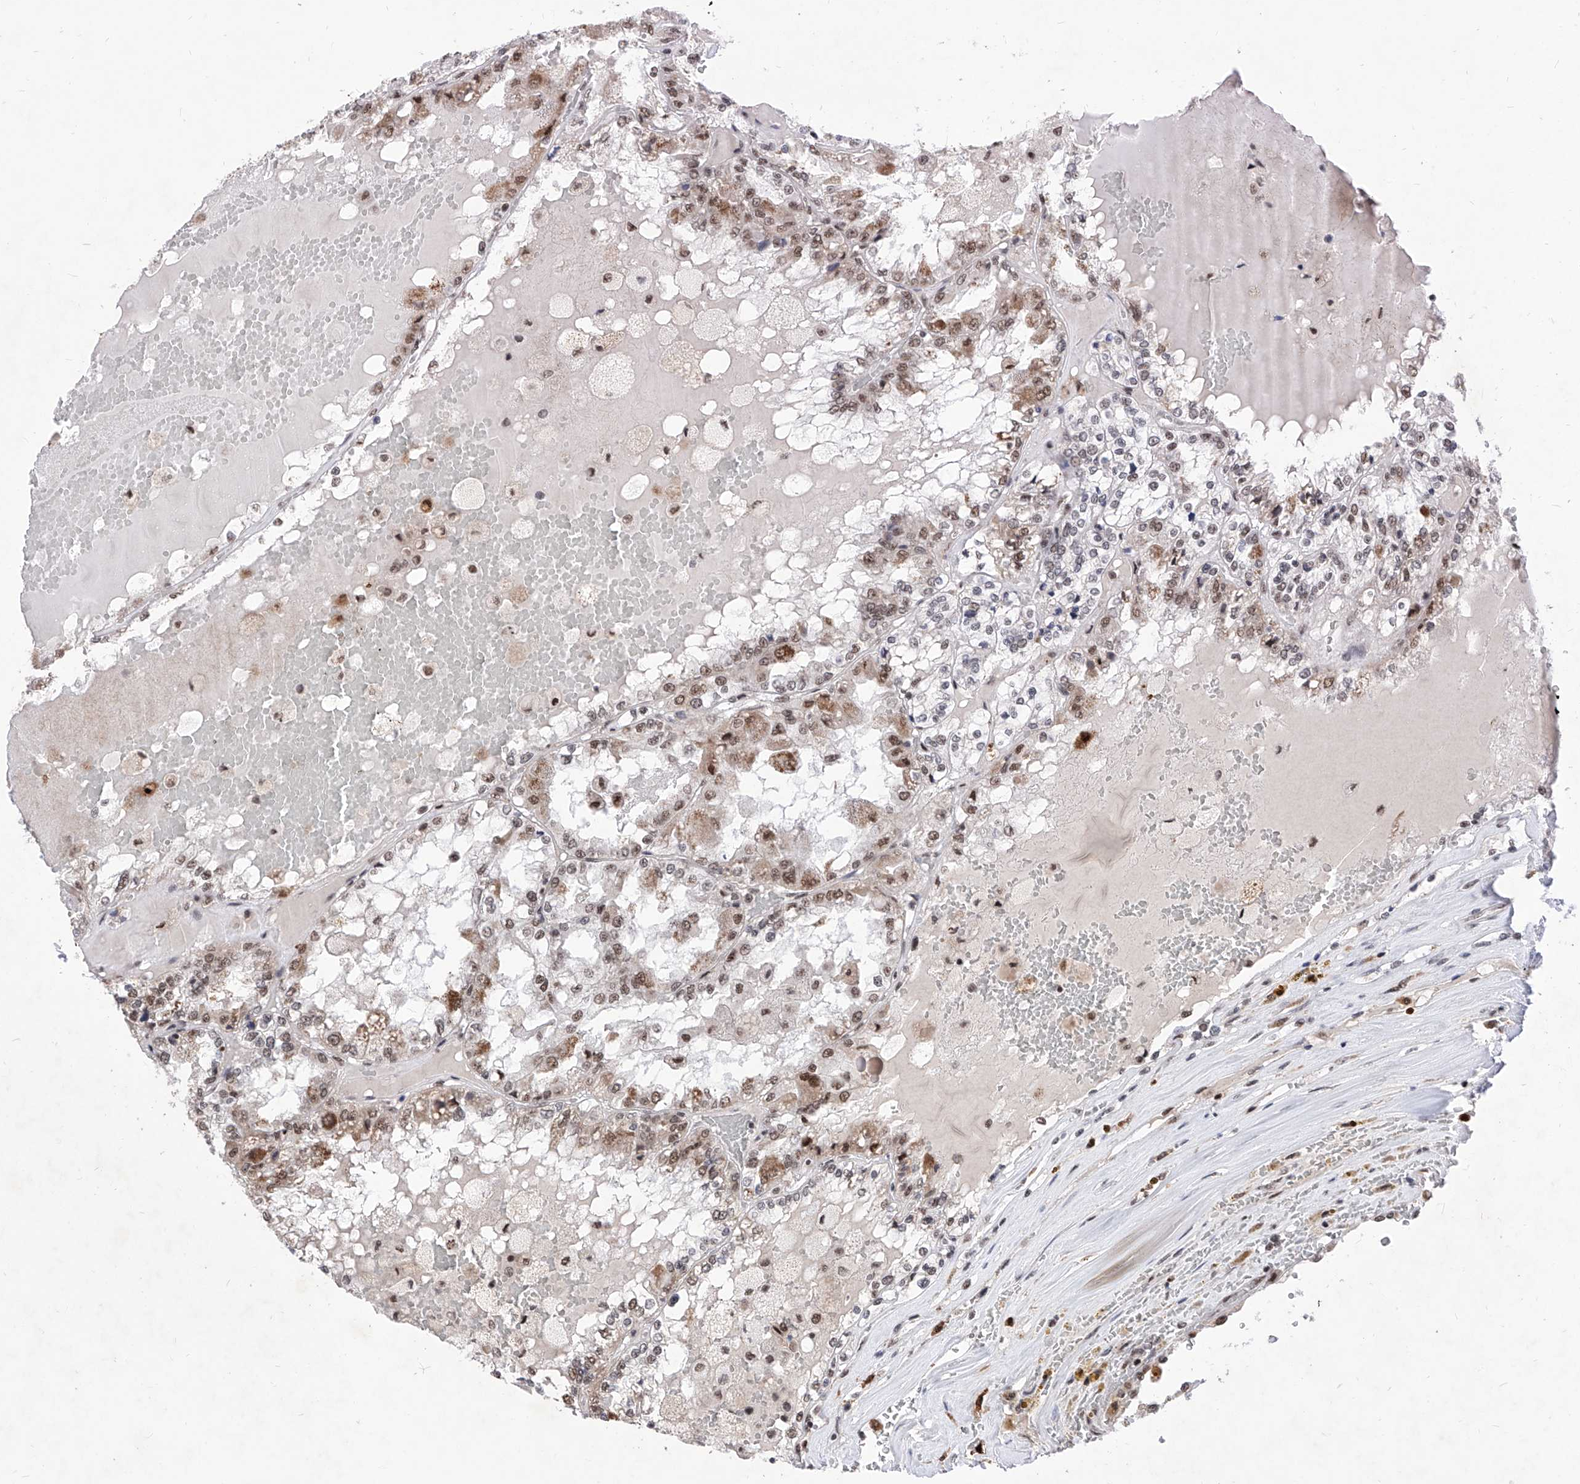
{"staining": {"intensity": "moderate", "quantity": "25%-75%", "location": "nuclear"}, "tissue": "renal cancer", "cell_type": "Tumor cells", "image_type": "cancer", "snomed": [{"axis": "morphology", "description": "Adenocarcinoma, NOS"}, {"axis": "topography", "description": "Kidney"}], "caption": "A medium amount of moderate nuclear staining is present in about 25%-75% of tumor cells in renal adenocarcinoma tissue.", "gene": "PHF5A", "patient": {"sex": "female", "age": 56}}